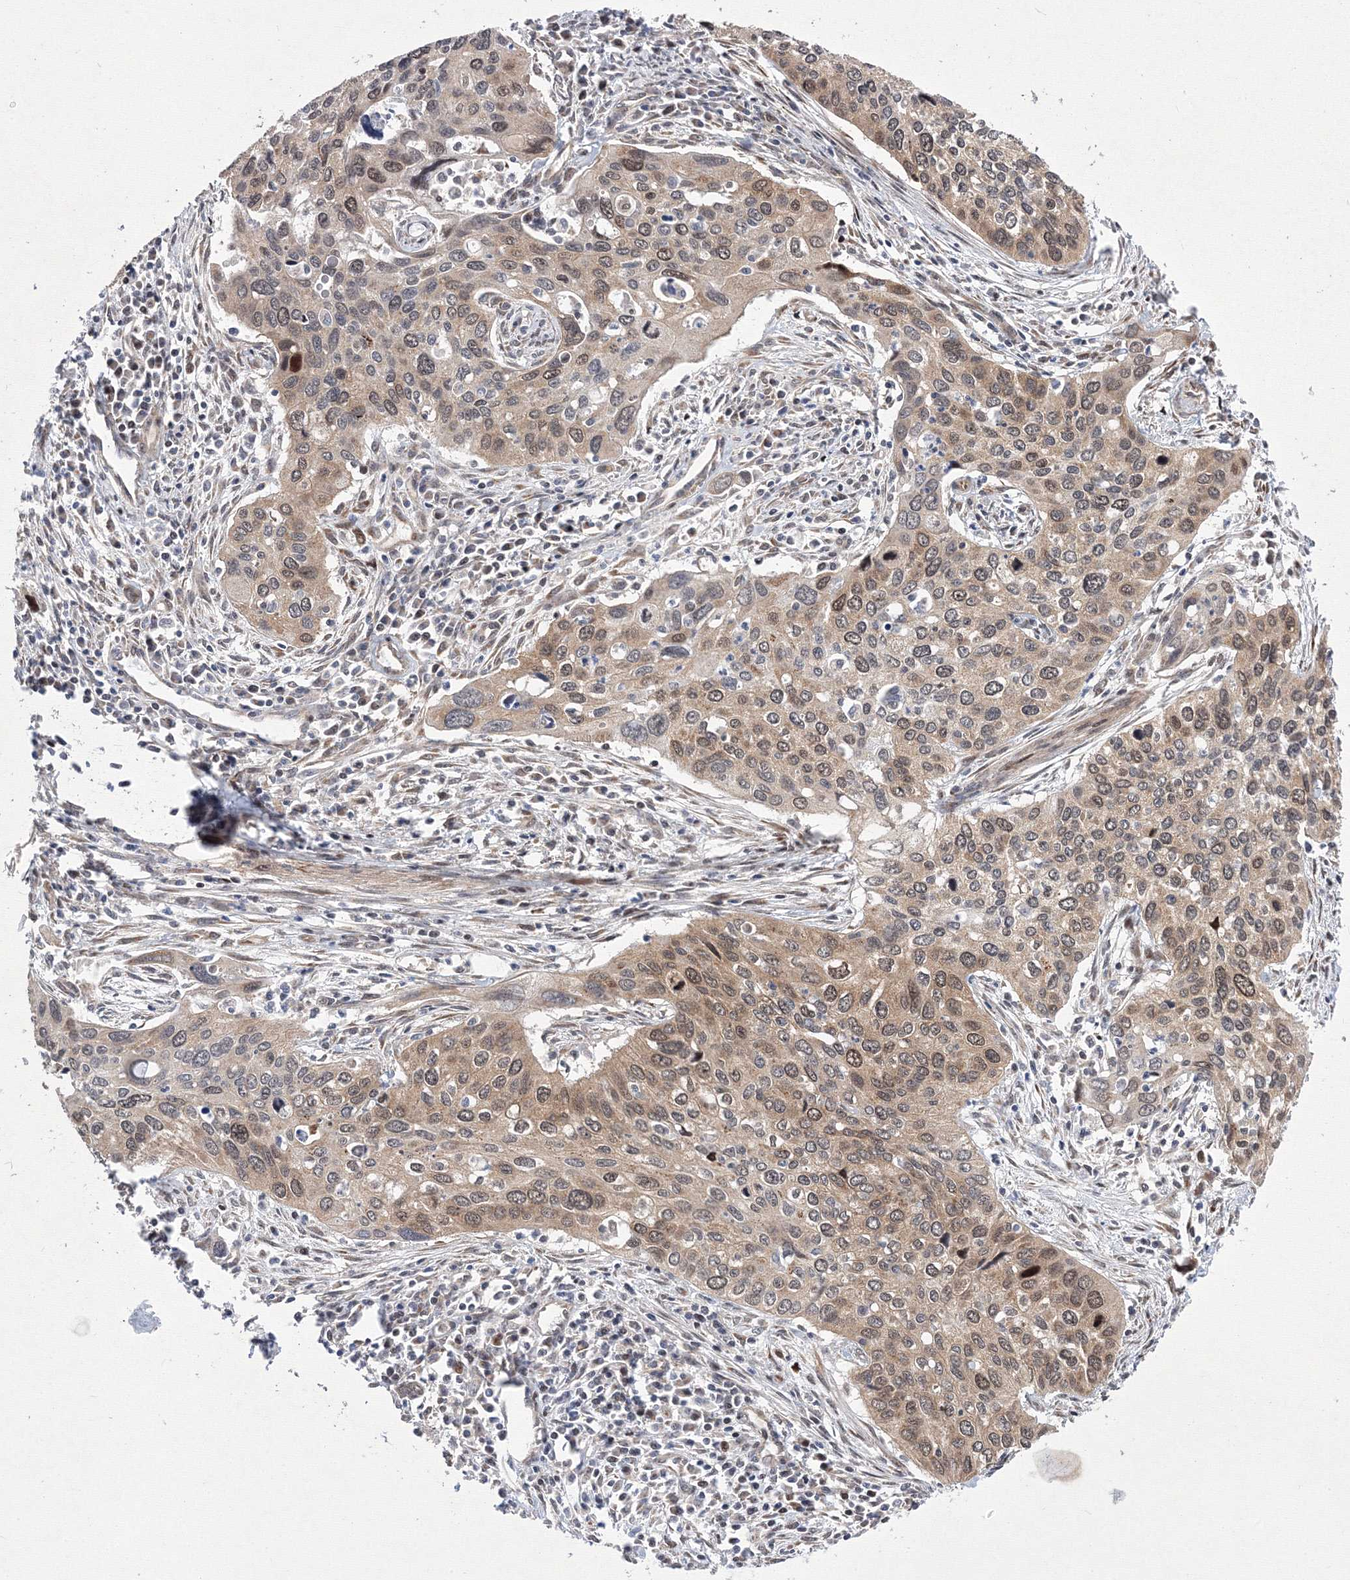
{"staining": {"intensity": "moderate", "quantity": ">75%", "location": "cytoplasmic/membranous,nuclear"}, "tissue": "cervical cancer", "cell_type": "Tumor cells", "image_type": "cancer", "snomed": [{"axis": "morphology", "description": "Squamous cell carcinoma, NOS"}, {"axis": "topography", "description": "Cervix"}], "caption": "Tumor cells show moderate cytoplasmic/membranous and nuclear staining in approximately >75% of cells in cervical cancer.", "gene": "GPN1", "patient": {"sex": "female", "age": 55}}